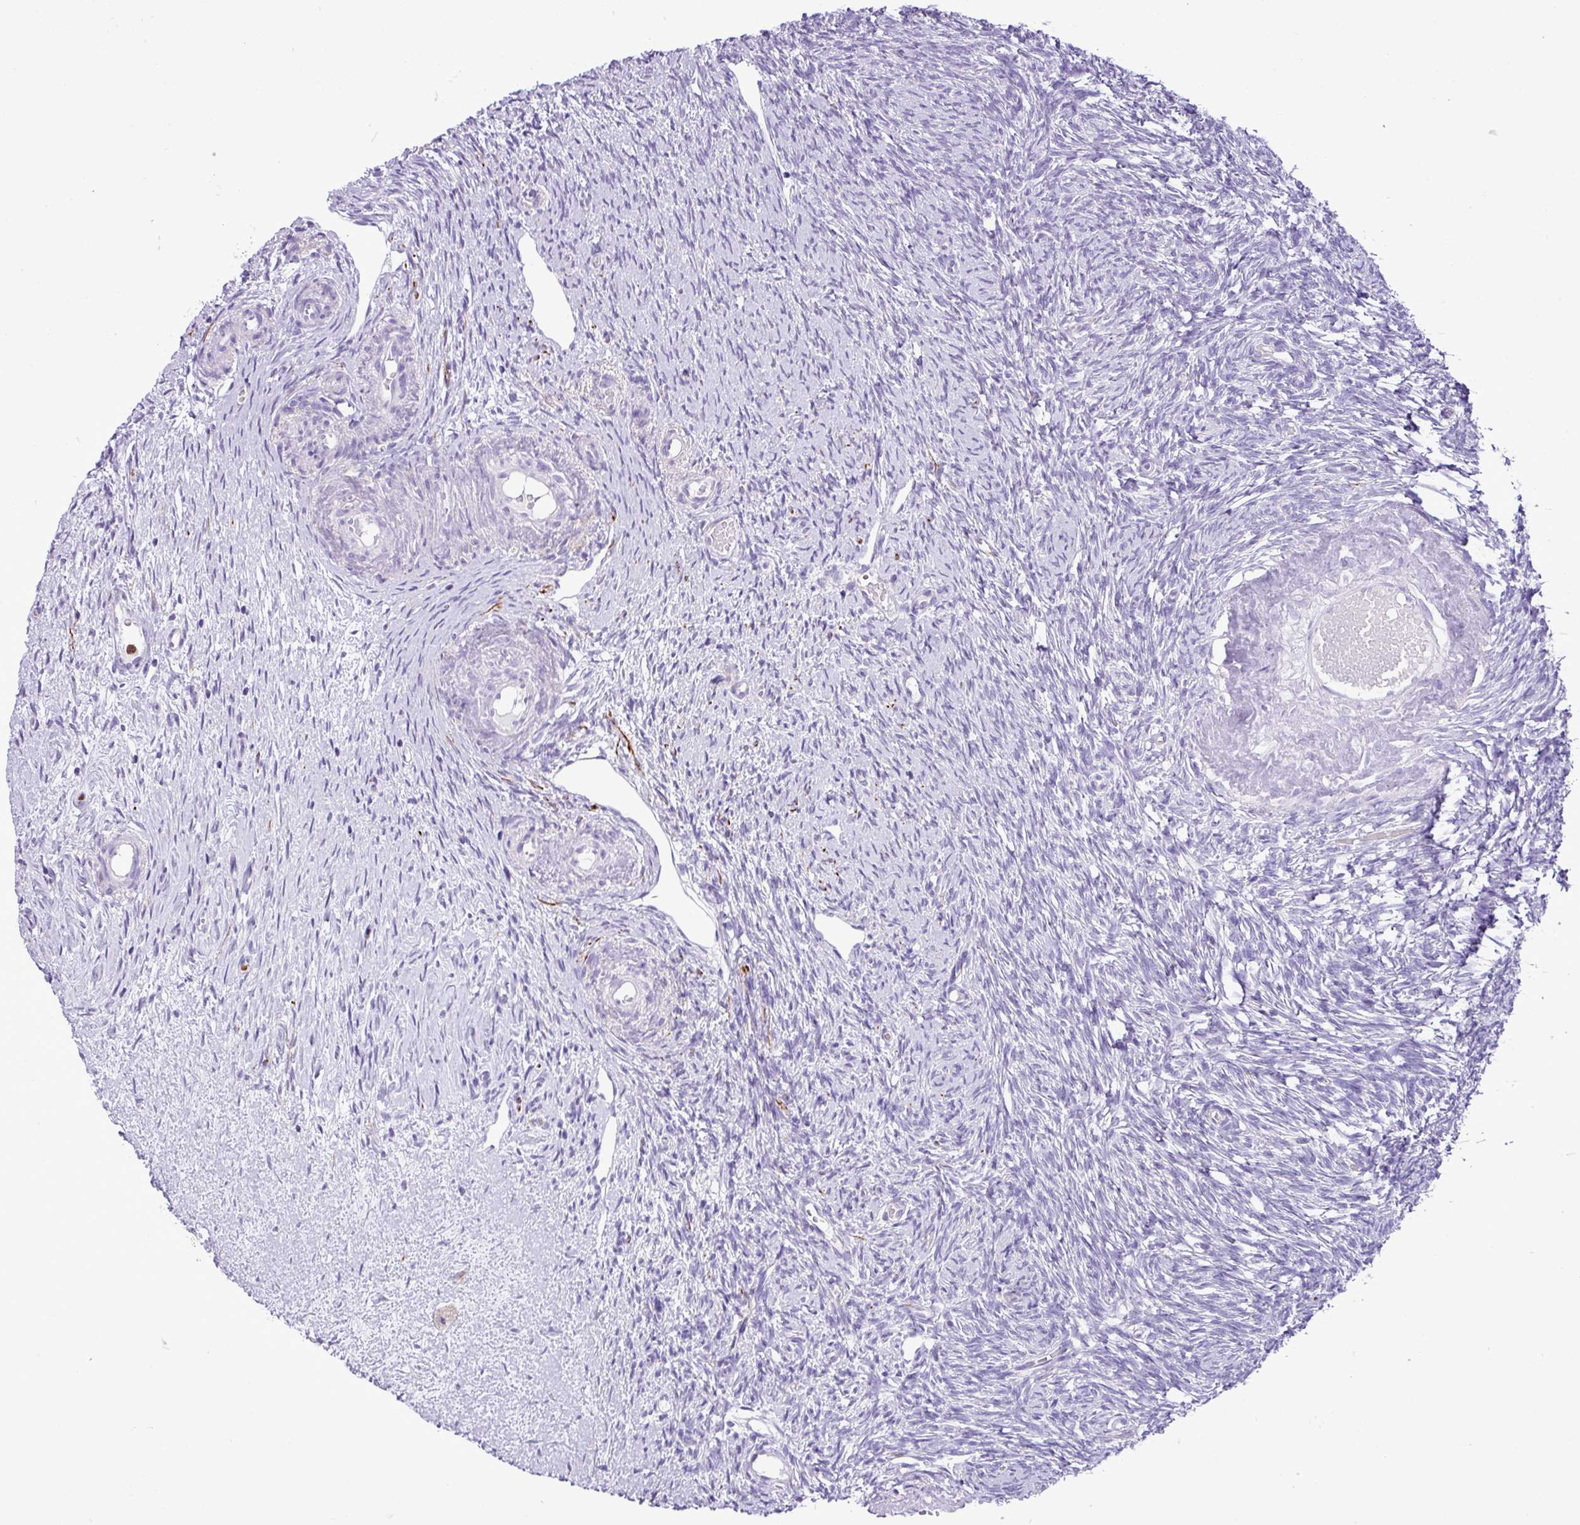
{"staining": {"intensity": "negative", "quantity": "none", "location": "none"}, "tissue": "ovary", "cell_type": "Ovarian stroma cells", "image_type": "normal", "snomed": [{"axis": "morphology", "description": "Normal tissue, NOS"}, {"axis": "topography", "description": "Ovary"}], "caption": "IHC image of benign human ovary stained for a protein (brown), which demonstrates no staining in ovarian stroma cells.", "gene": "ZSCAN5A", "patient": {"sex": "female", "age": 51}}